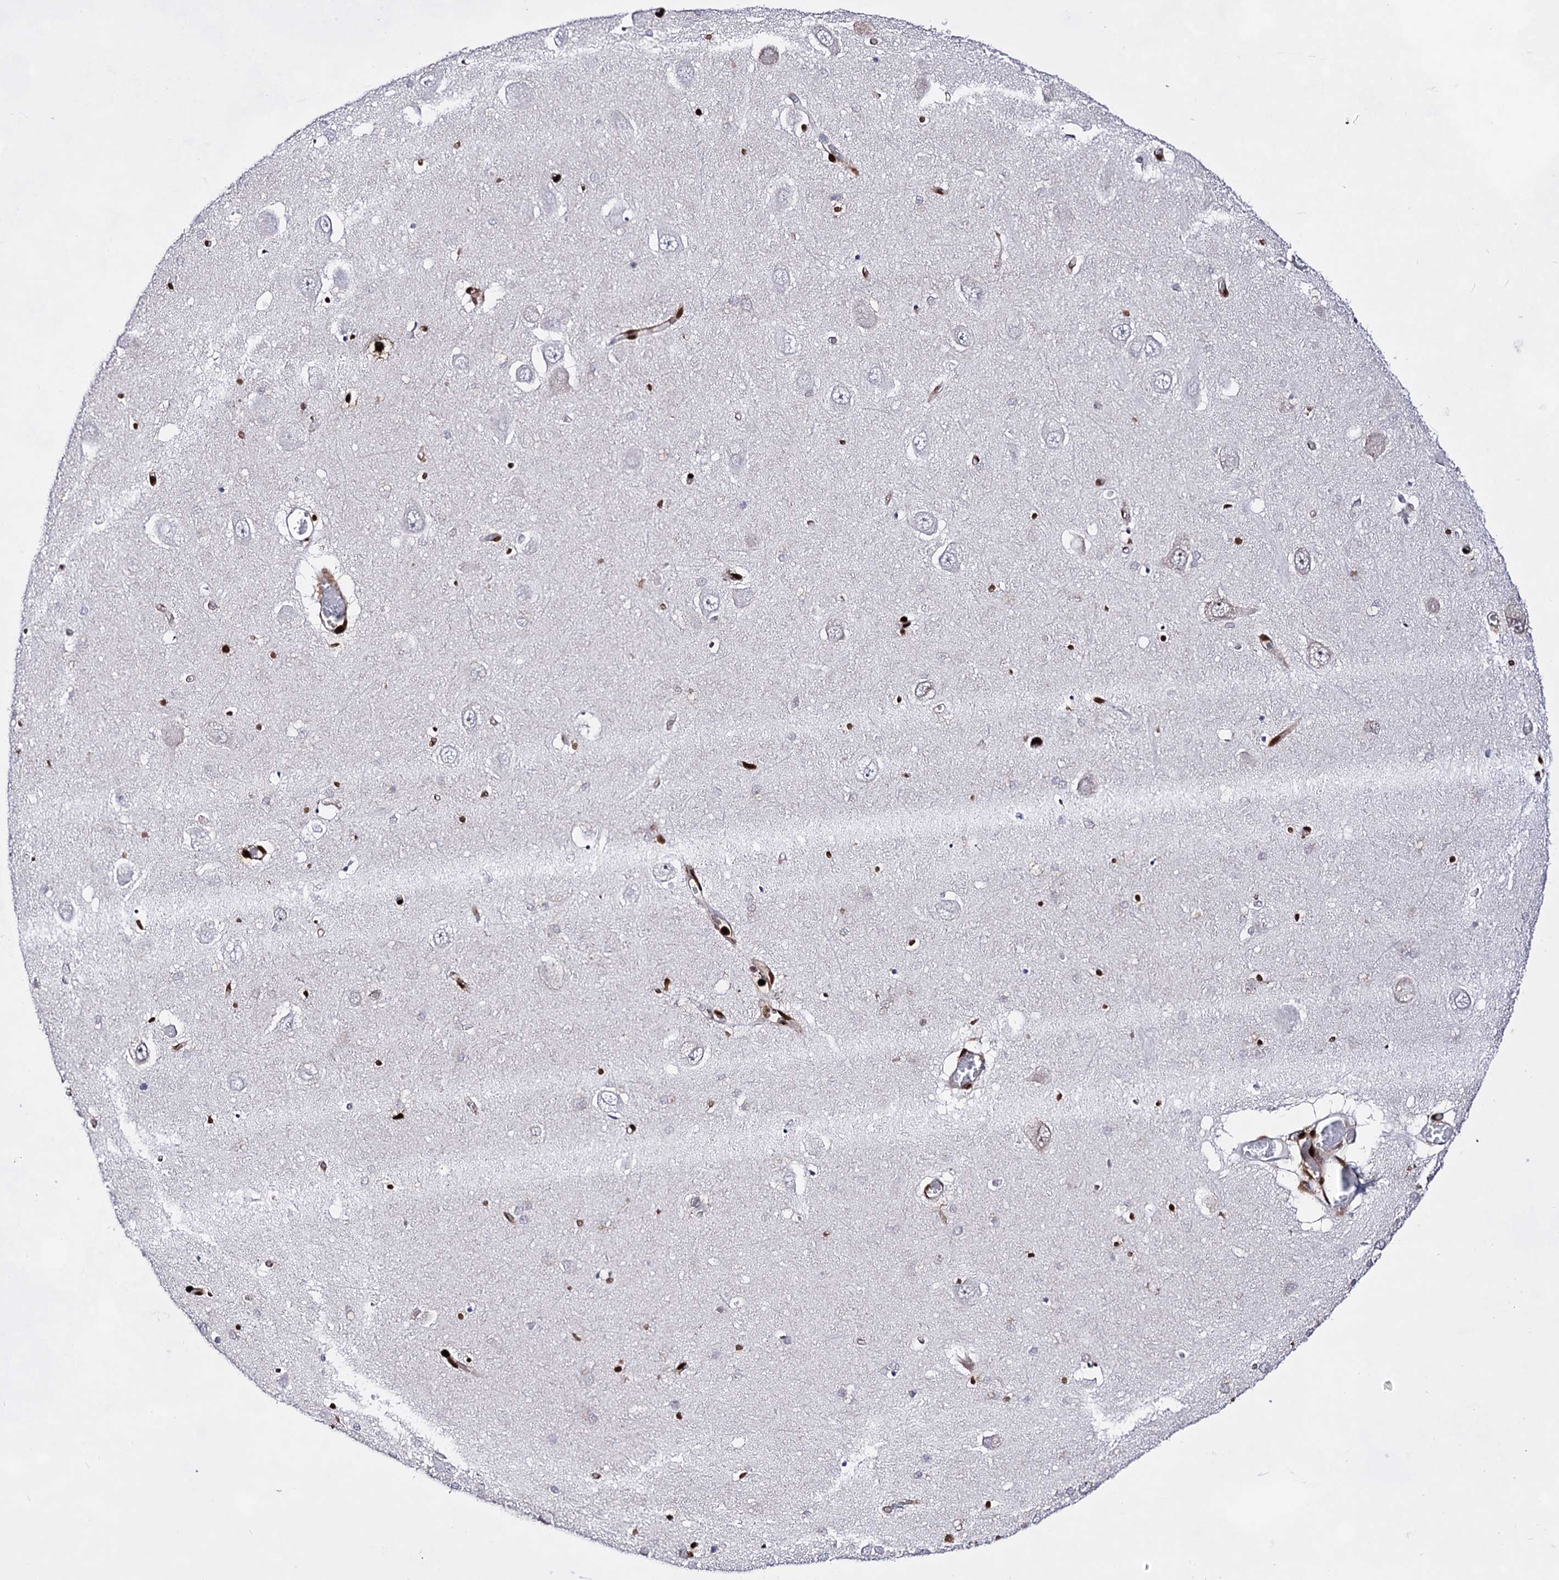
{"staining": {"intensity": "moderate", "quantity": "<25%", "location": "nuclear"}, "tissue": "hippocampus", "cell_type": "Glial cells", "image_type": "normal", "snomed": [{"axis": "morphology", "description": "Normal tissue, NOS"}, {"axis": "topography", "description": "Hippocampus"}], "caption": "Moderate nuclear staining for a protein is present in about <25% of glial cells of unremarkable hippocampus using immunohistochemistry.", "gene": "HMGB2", "patient": {"sex": "male", "age": 70}}